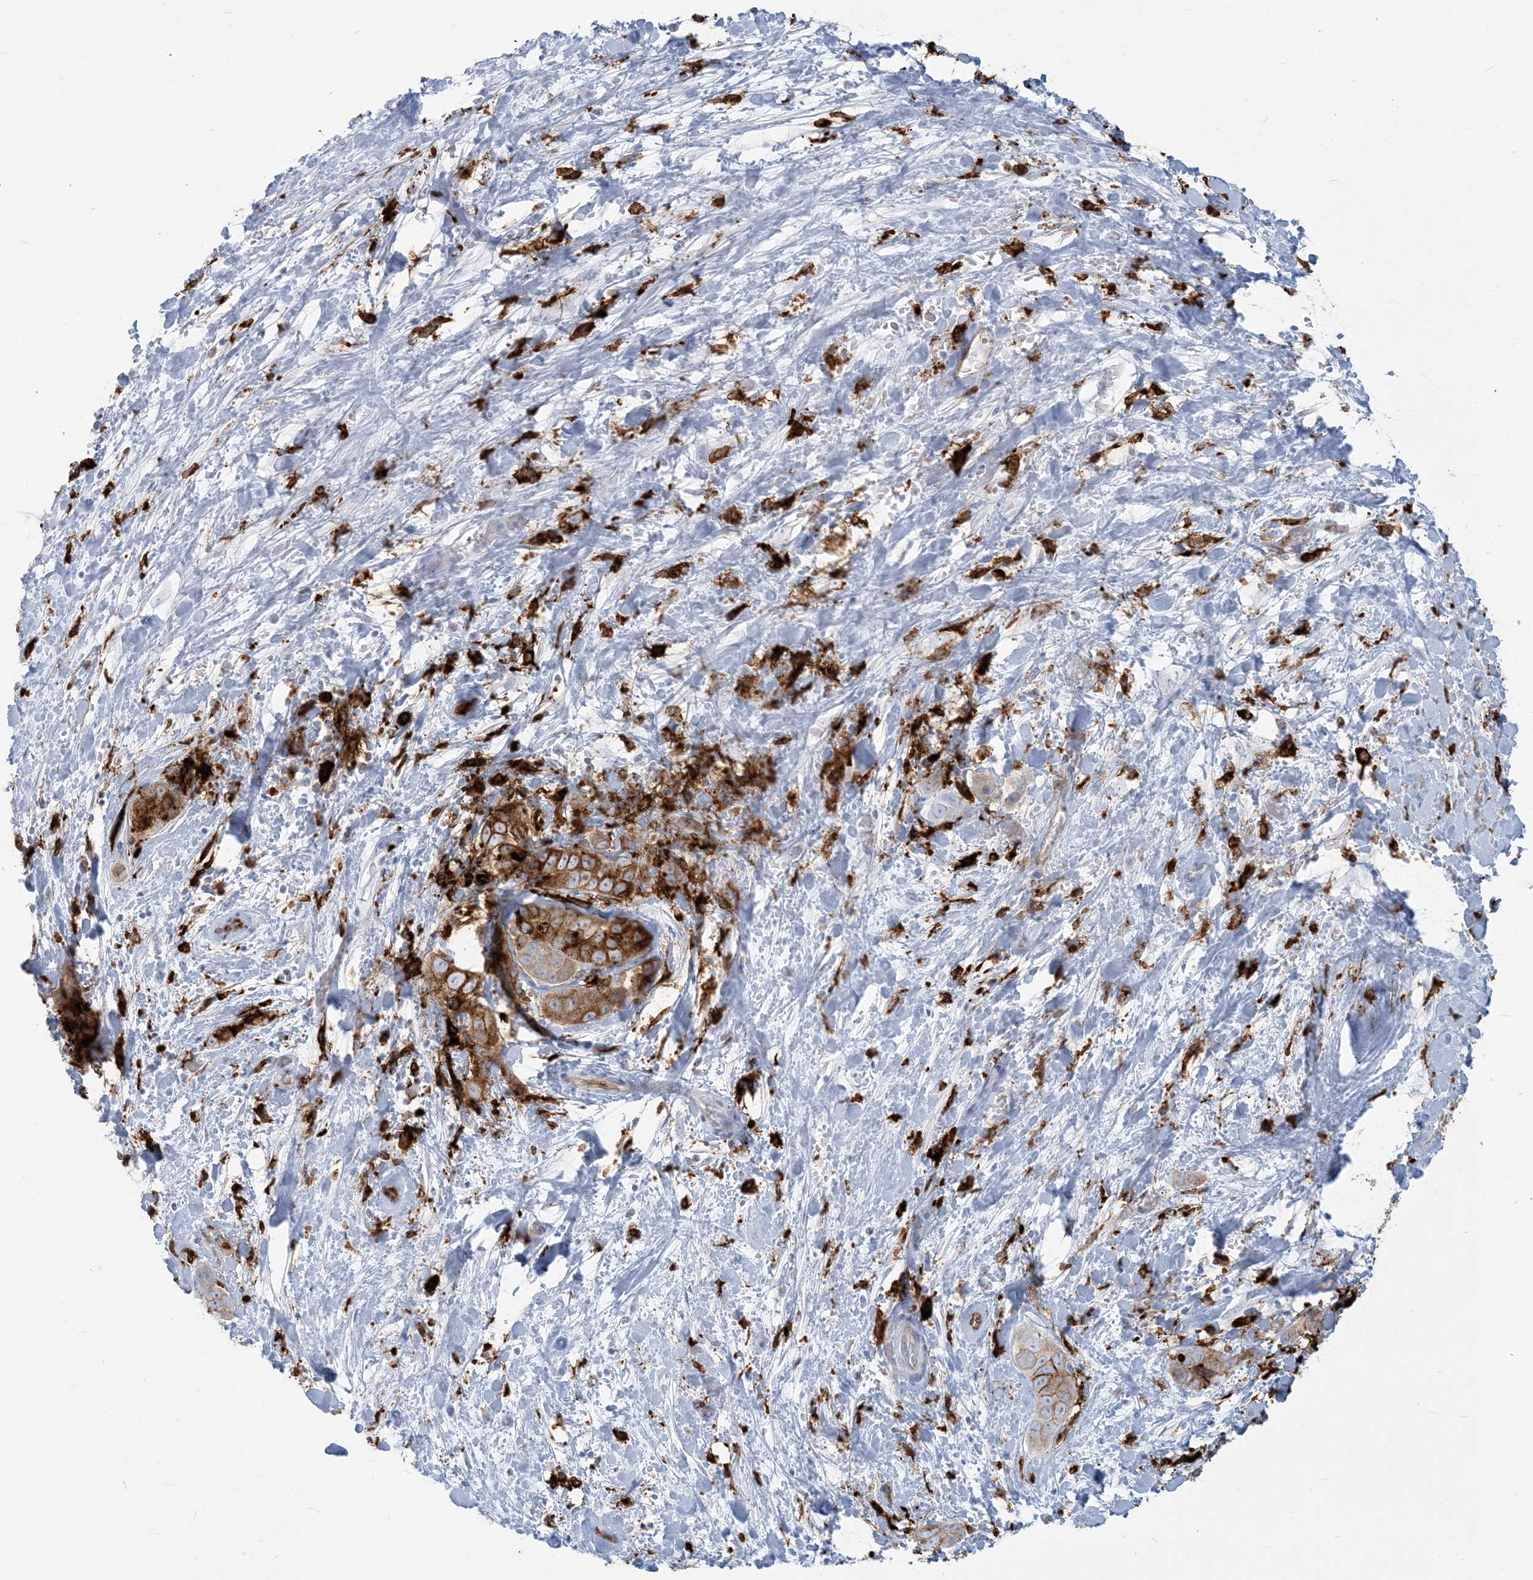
{"staining": {"intensity": "moderate", "quantity": "<25%", "location": "cytoplasmic/membranous"}, "tissue": "liver cancer", "cell_type": "Tumor cells", "image_type": "cancer", "snomed": [{"axis": "morphology", "description": "Cholangiocarcinoma"}, {"axis": "topography", "description": "Liver"}], "caption": "Brown immunohistochemical staining in human cholangiocarcinoma (liver) reveals moderate cytoplasmic/membranous staining in about <25% of tumor cells.", "gene": "HLA-DRB1", "patient": {"sex": "female", "age": 52}}